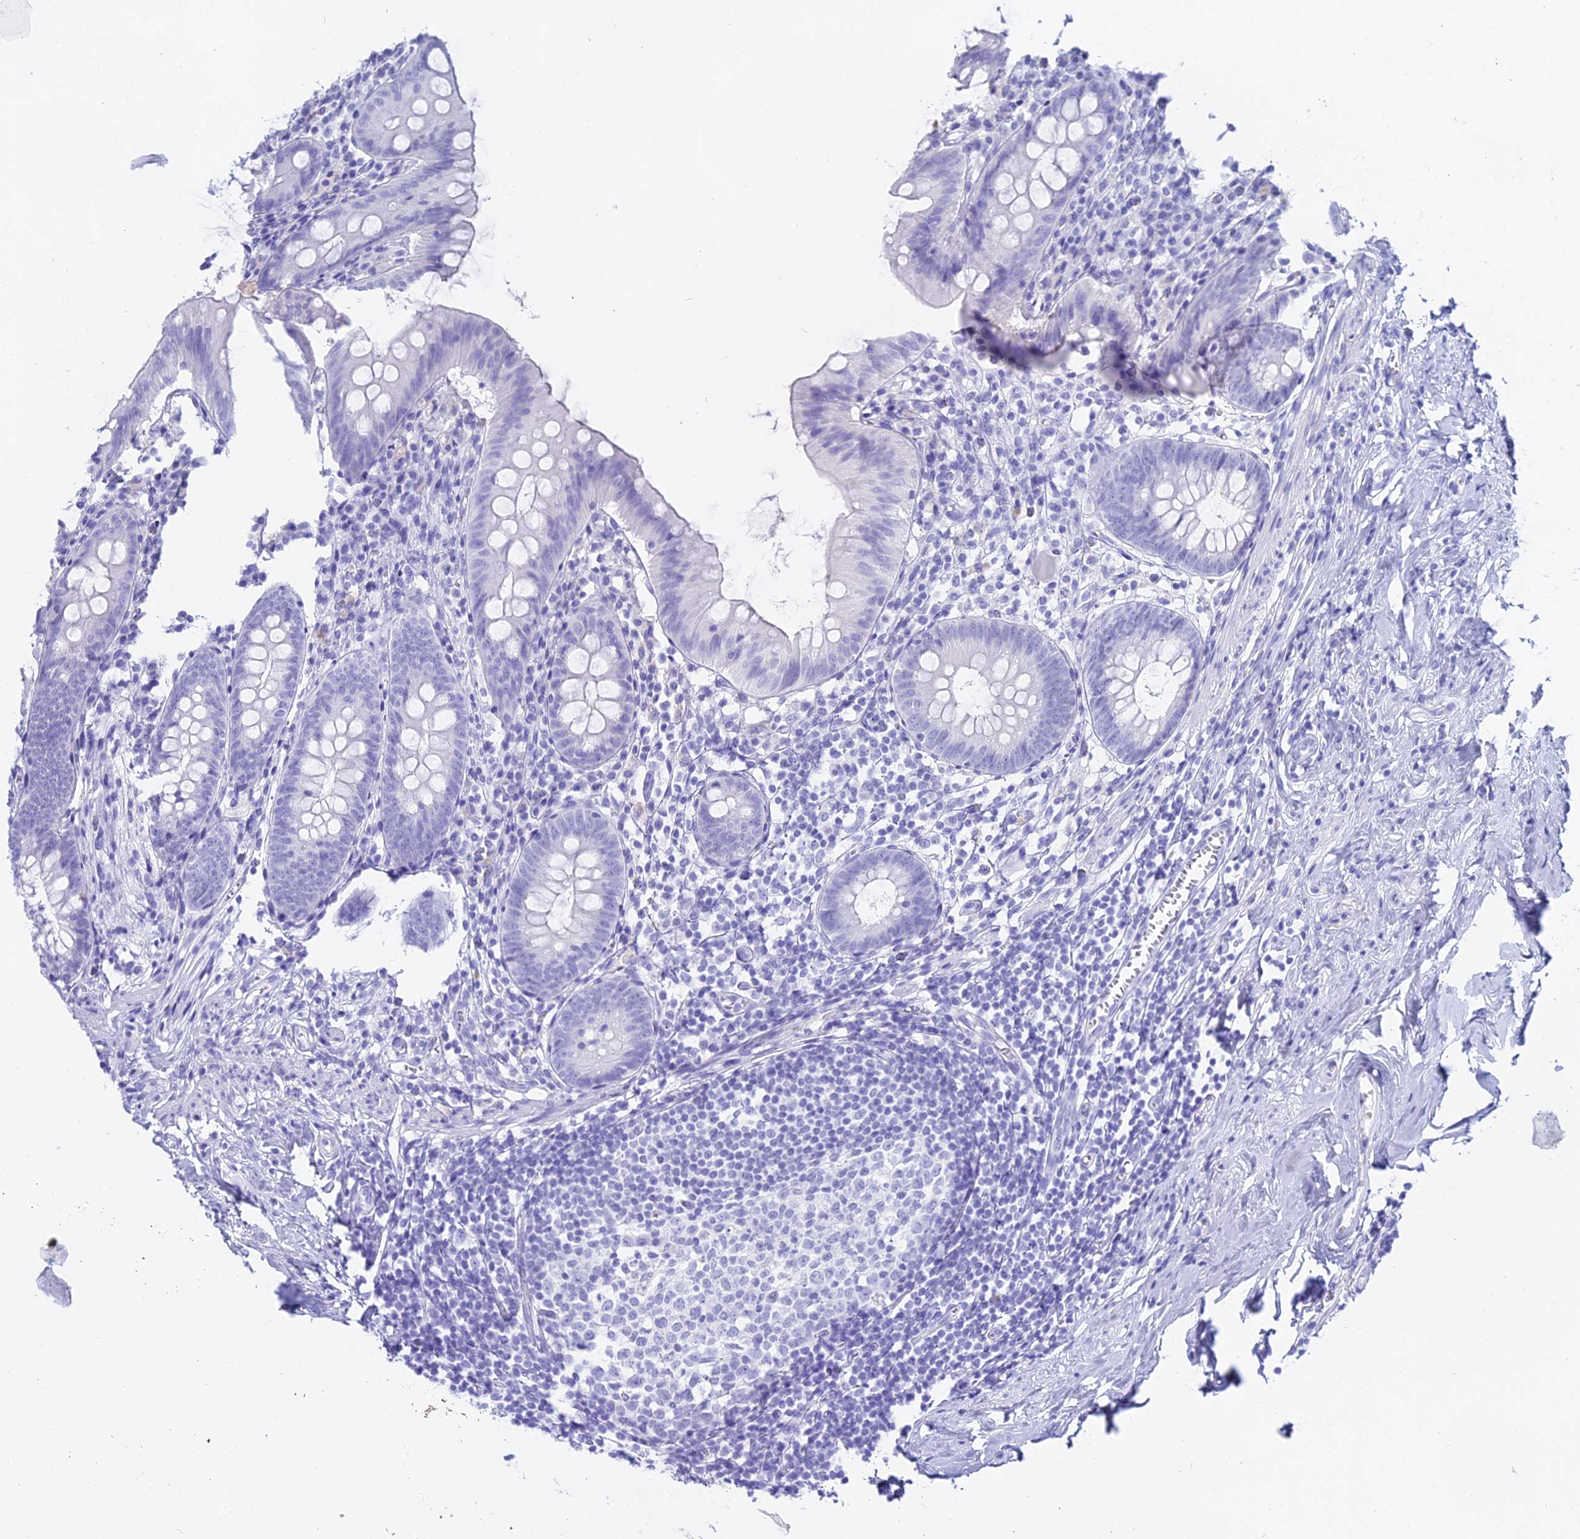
{"staining": {"intensity": "negative", "quantity": "none", "location": "none"}, "tissue": "appendix", "cell_type": "Glandular cells", "image_type": "normal", "snomed": [{"axis": "morphology", "description": "Normal tissue, NOS"}, {"axis": "topography", "description": "Appendix"}], "caption": "An IHC image of benign appendix is shown. There is no staining in glandular cells of appendix.", "gene": "CGB1", "patient": {"sex": "female", "age": 51}}